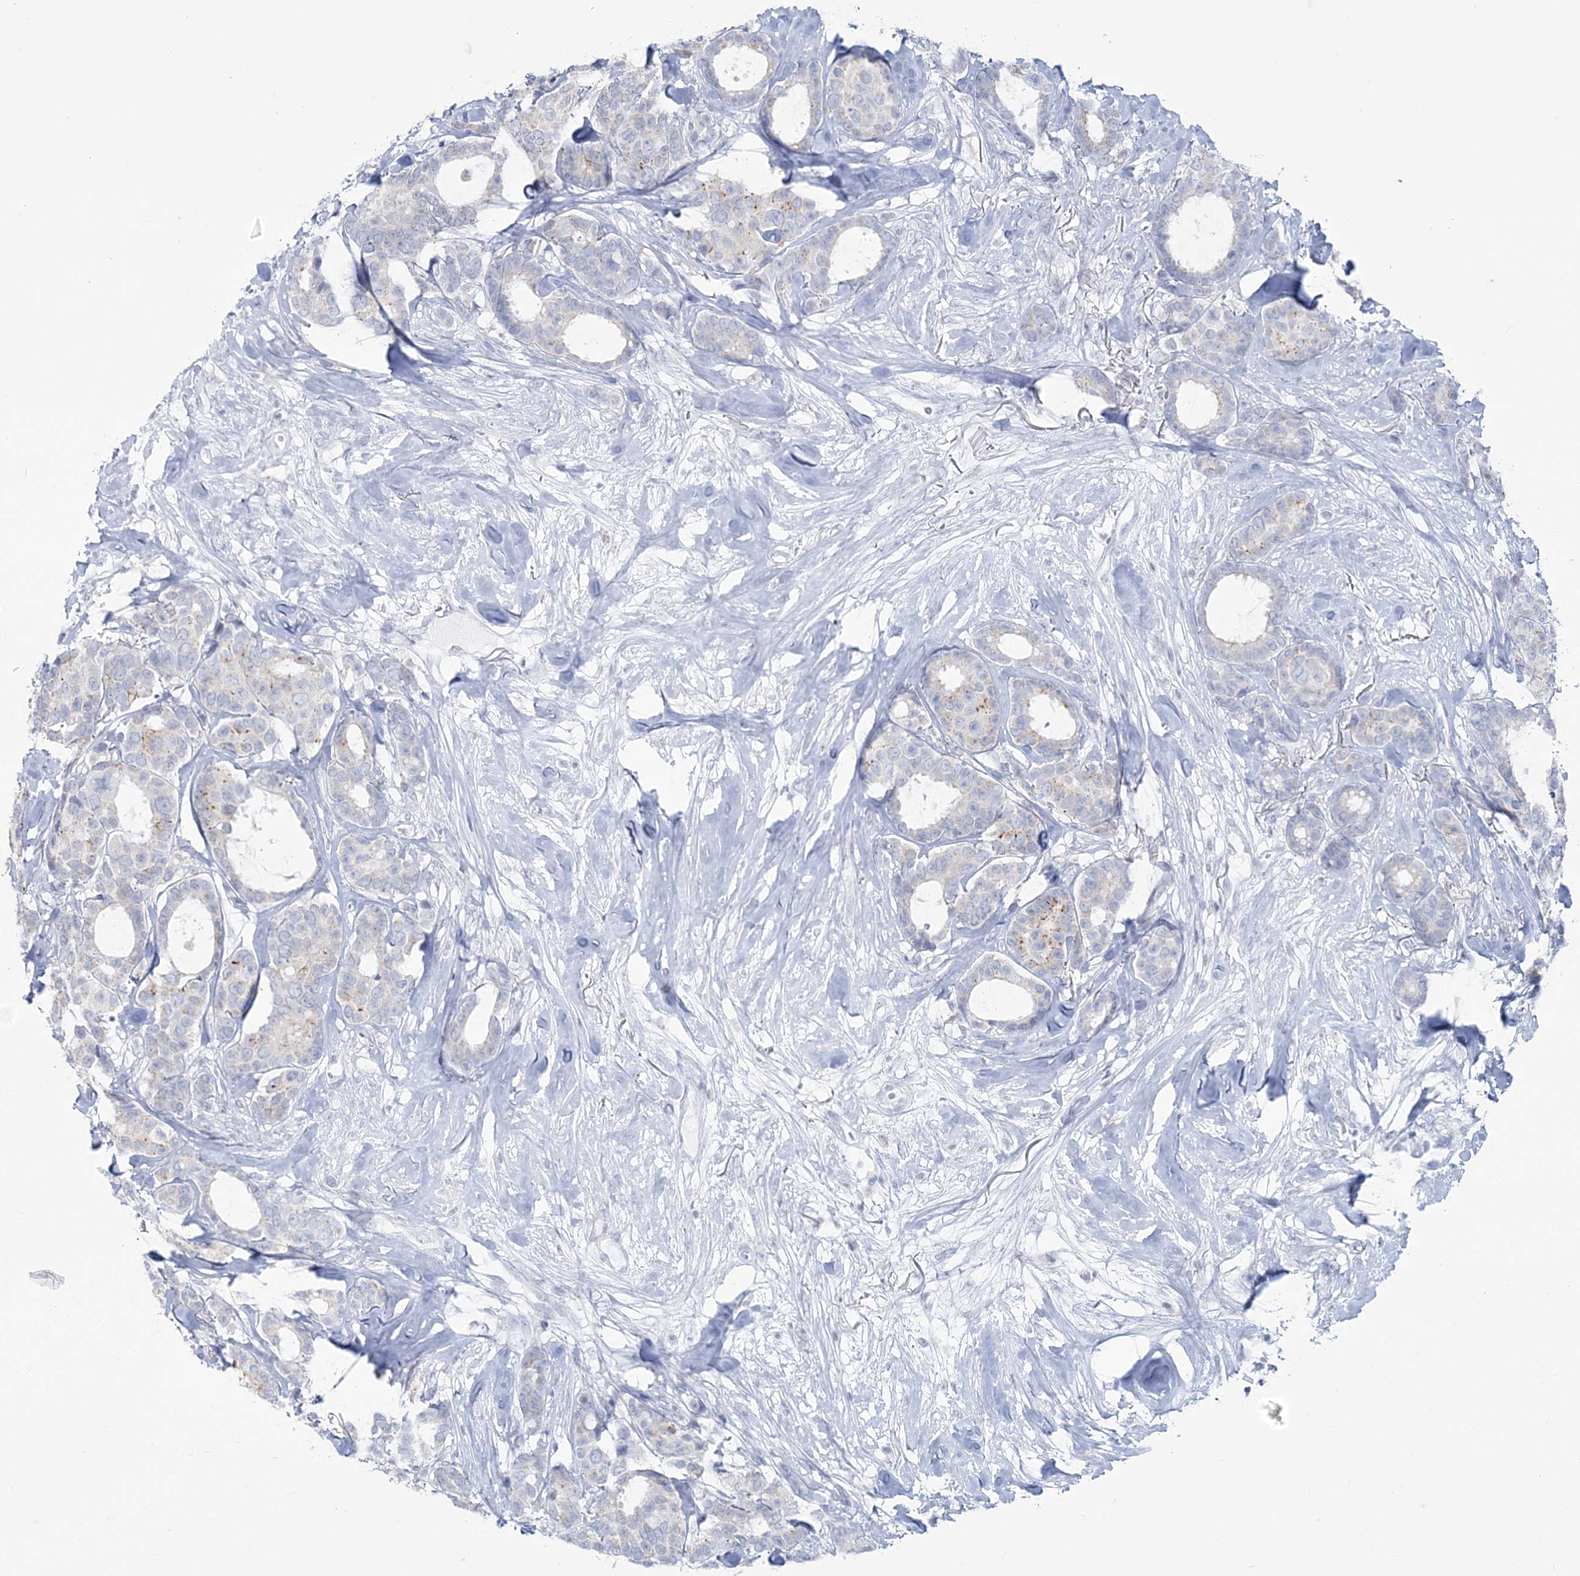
{"staining": {"intensity": "negative", "quantity": "none", "location": "none"}, "tissue": "breast cancer", "cell_type": "Tumor cells", "image_type": "cancer", "snomed": [{"axis": "morphology", "description": "Duct carcinoma"}, {"axis": "topography", "description": "Breast"}], "caption": "Histopathology image shows no protein staining in tumor cells of breast intraductal carcinoma tissue.", "gene": "ZNF843", "patient": {"sex": "female", "age": 87}}